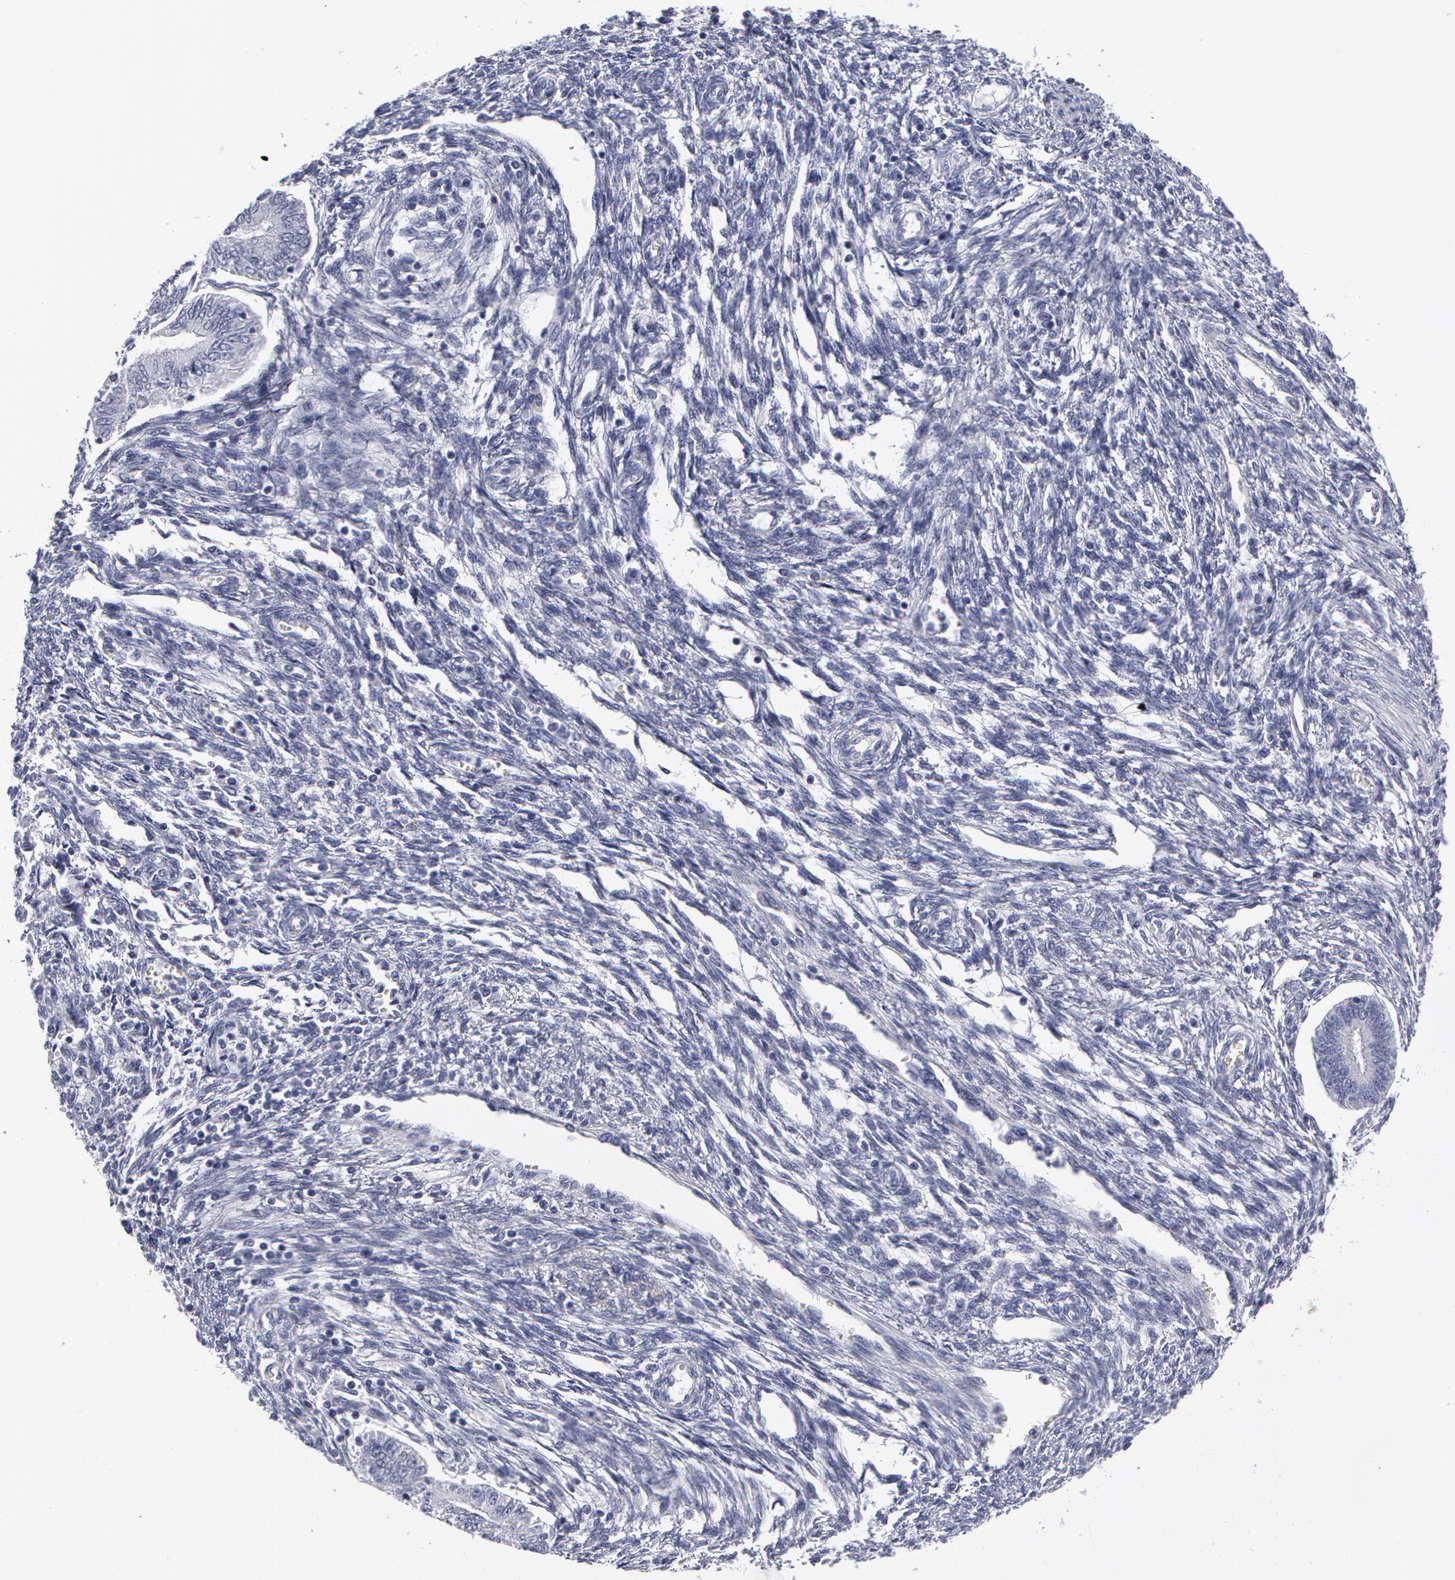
{"staining": {"intensity": "negative", "quantity": "none", "location": "none"}, "tissue": "endometrial cancer", "cell_type": "Tumor cells", "image_type": "cancer", "snomed": [{"axis": "morphology", "description": "Adenocarcinoma, NOS"}, {"axis": "topography", "description": "Endometrium"}], "caption": "IHC micrograph of endometrial adenocarcinoma stained for a protein (brown), which demonstrates no staining in tumor cells.", "gene": "SMC1B", "patient": {"sex": "female", "age": 51}}